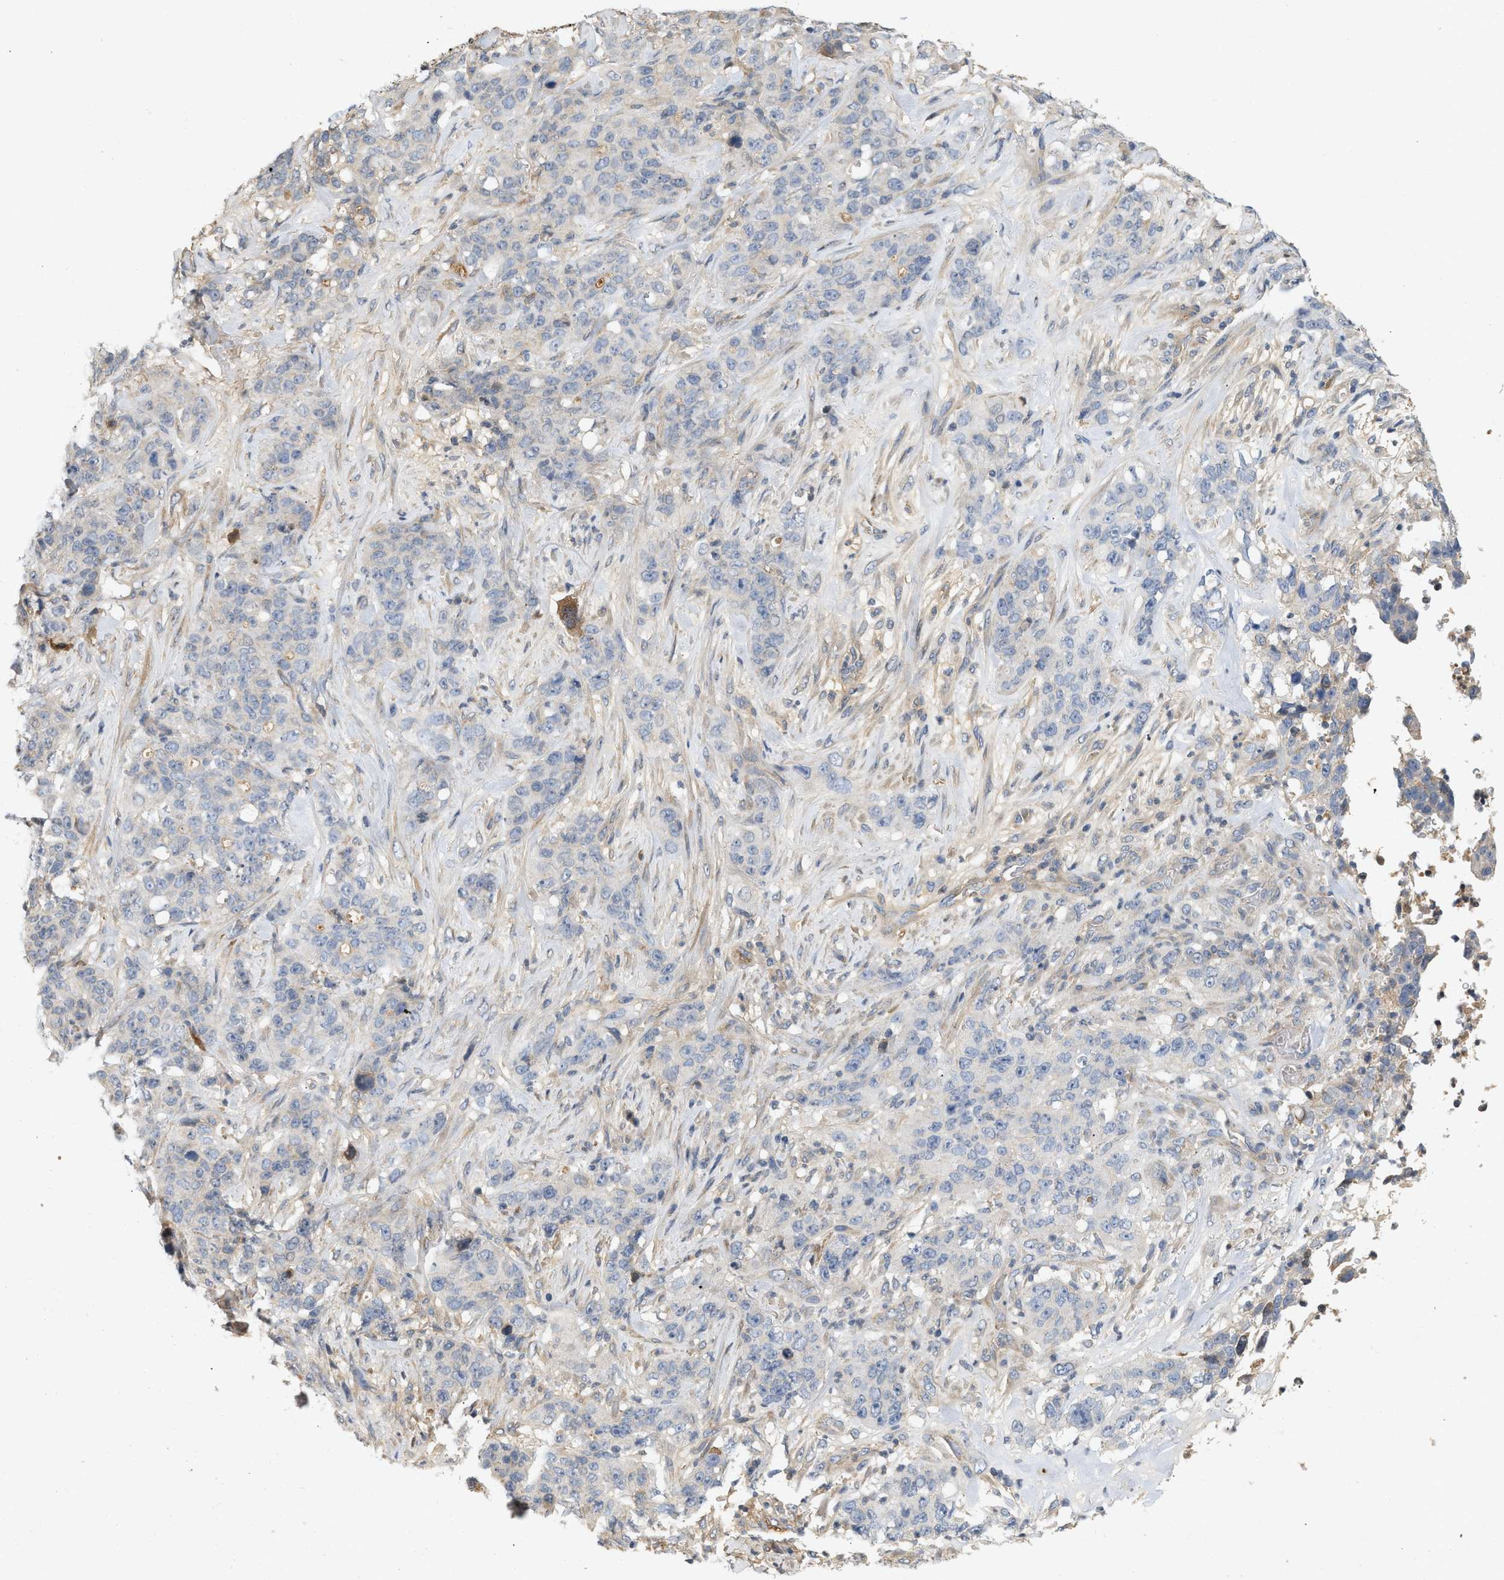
{"staining": {"intensity": "negative", "quantity": "none", "location": "none"}, "tissue": "stomach cancer", "cell_type": "Tumor cells", "image_type": "cancer", "snomed": [{"axis": "morphology", "description": "Adenocarcinoma, NOS"}, {"axis": "topography", "description": "Stomach"}], "caption": "Immunohistochemistry (IHC) of stomach cancer (adenocarcinoma) reveals no staining in tumor cells.", "gene": "F8", "patient": {"sex": "male", "age": 48}}